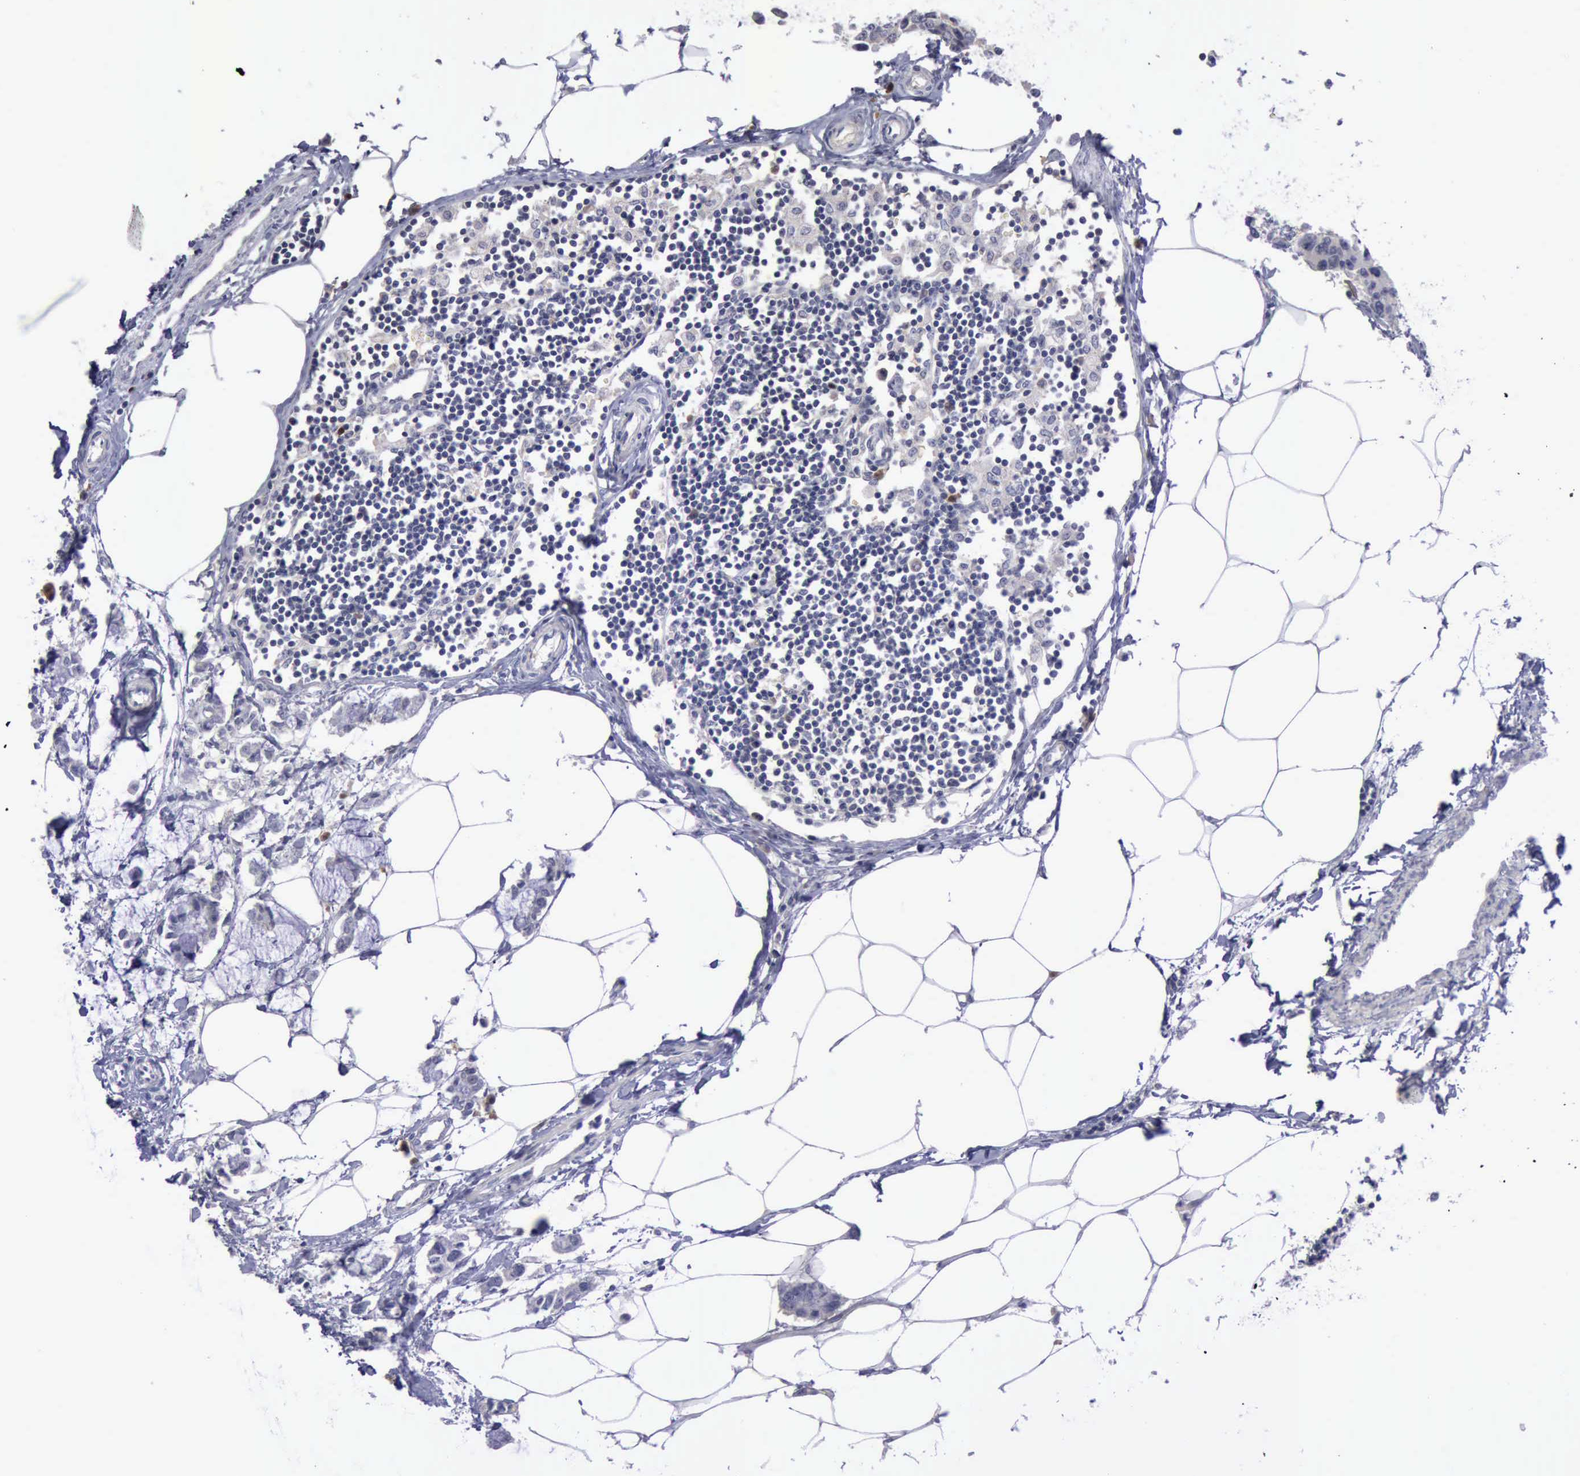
{"staining": {"intensity": "negative", "quantity": "none", "location": "none"}, "tissue": "colorectal cancer", "cell_type": "Tumor cells", "image_type": "cancer", "snomed": [{"axis": "morphology", "description": "Normal tissue, NOS"}, {"axis": "morphology", "description": "Adenocarcinoma, NOS"}, {"axis": "topography", "description": "Colon"}, {"axis": "topography", "description": "Peripheral nerve tissue"}], "caption": "Histopathology image shows no significant protein staining in tumor cells of colorectal adenocarcinoma. (IHC, brightfield microscopy, high magnification).", "gene": "CEP128", "patient": {"sex": "male", "age": 14}}